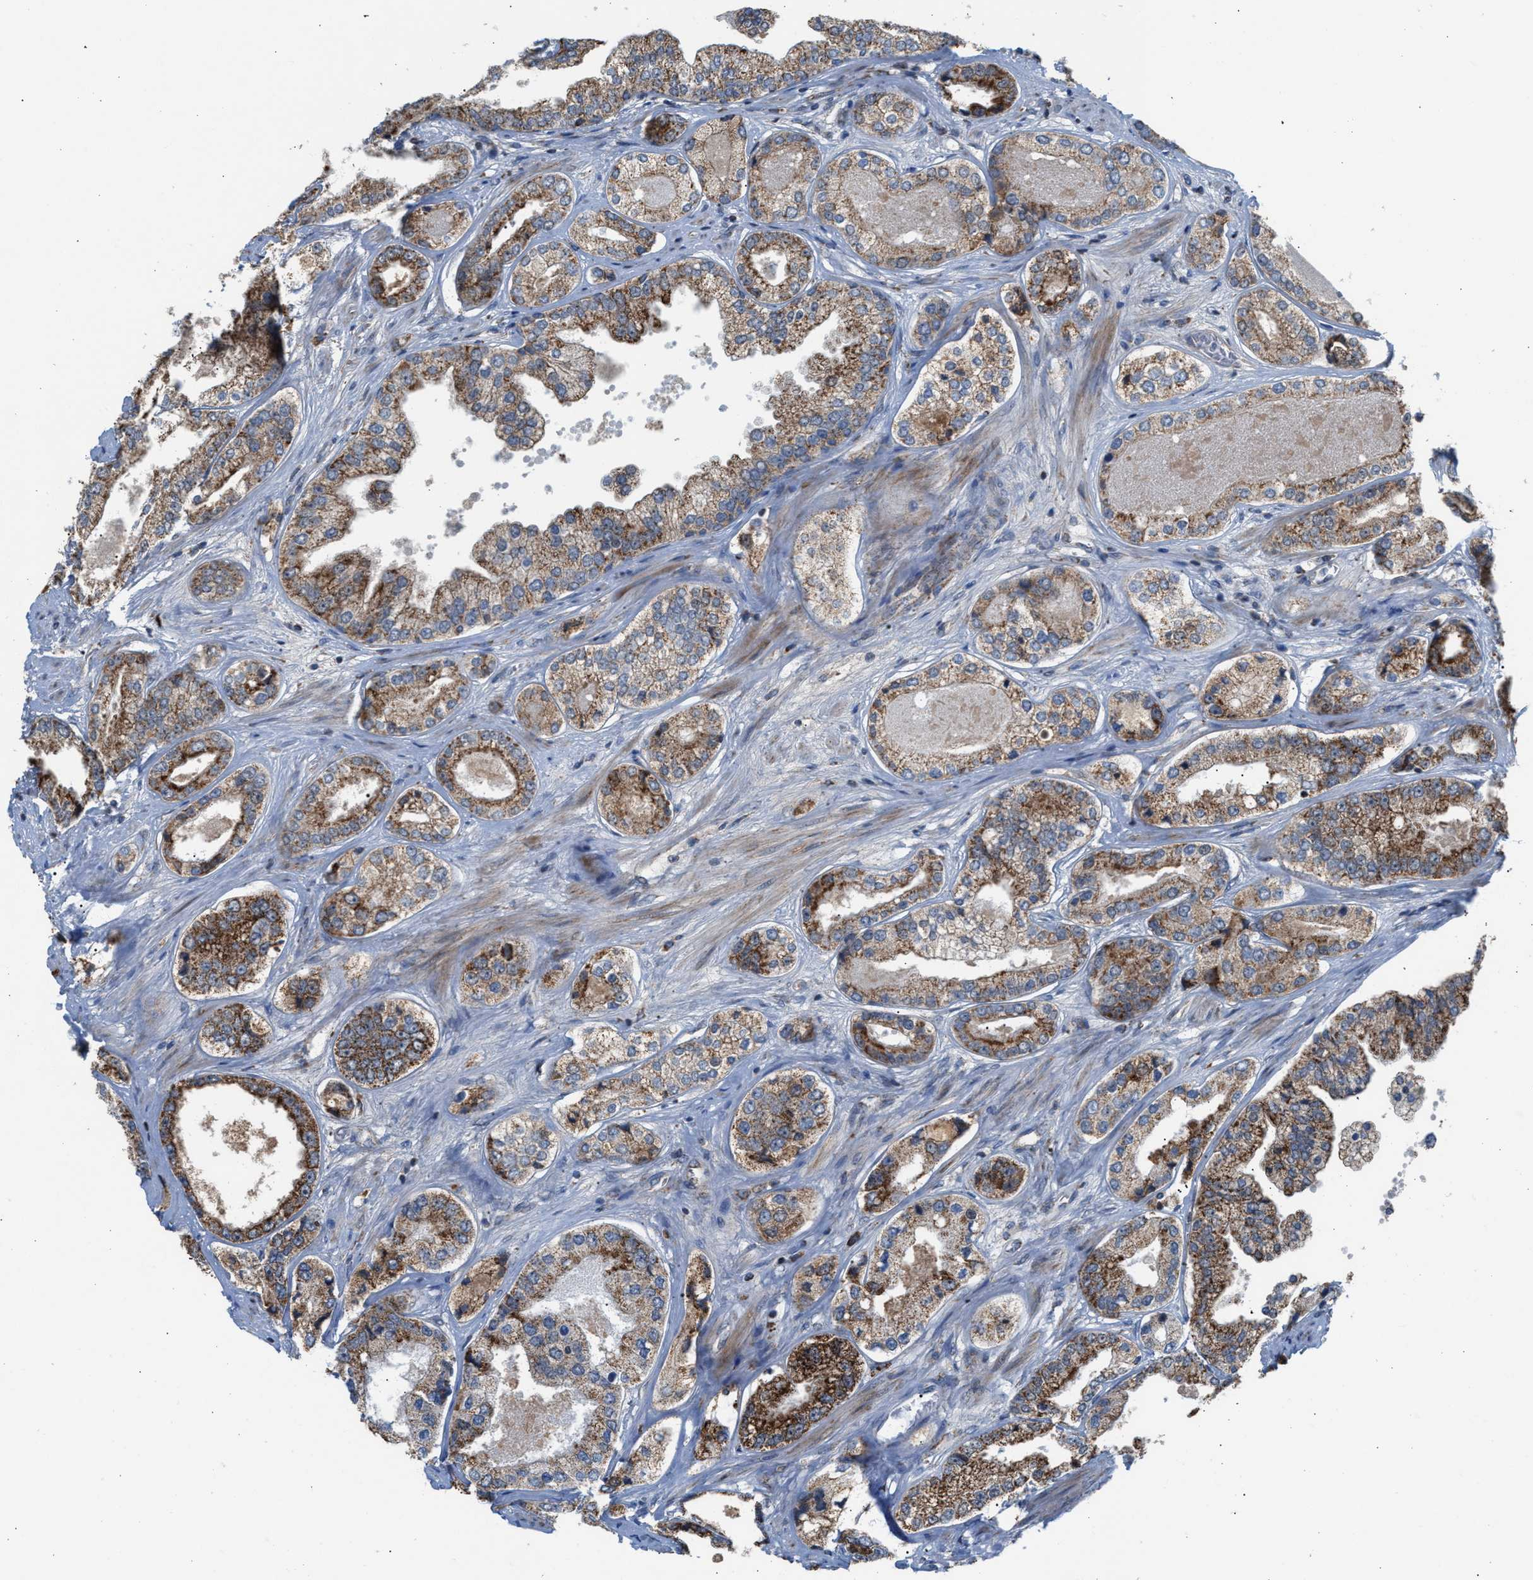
{"staining": {"intensity": "moderate", "quantity": ">75%", "location": "cytoplasmic/membranous"}, "tissue": "prostate cancer", "cell_type": "Tumor cells", "image_type": "cancer", "snomed": [{"axis": "morphology", "description": "Adenocarcinoma, High grade"}, {"axis": "topography", "description": "Prostate"}], "caption": "Prostate cancer (adenocarcinoma (high-grade)) was stained to show a protein in brown. There is medium levels of moderate cytoplasmic/membranous positivity in about >75% of tumor cells.", "gene": "PMPCA", "patient": {"sex": "male", "age": 61}}